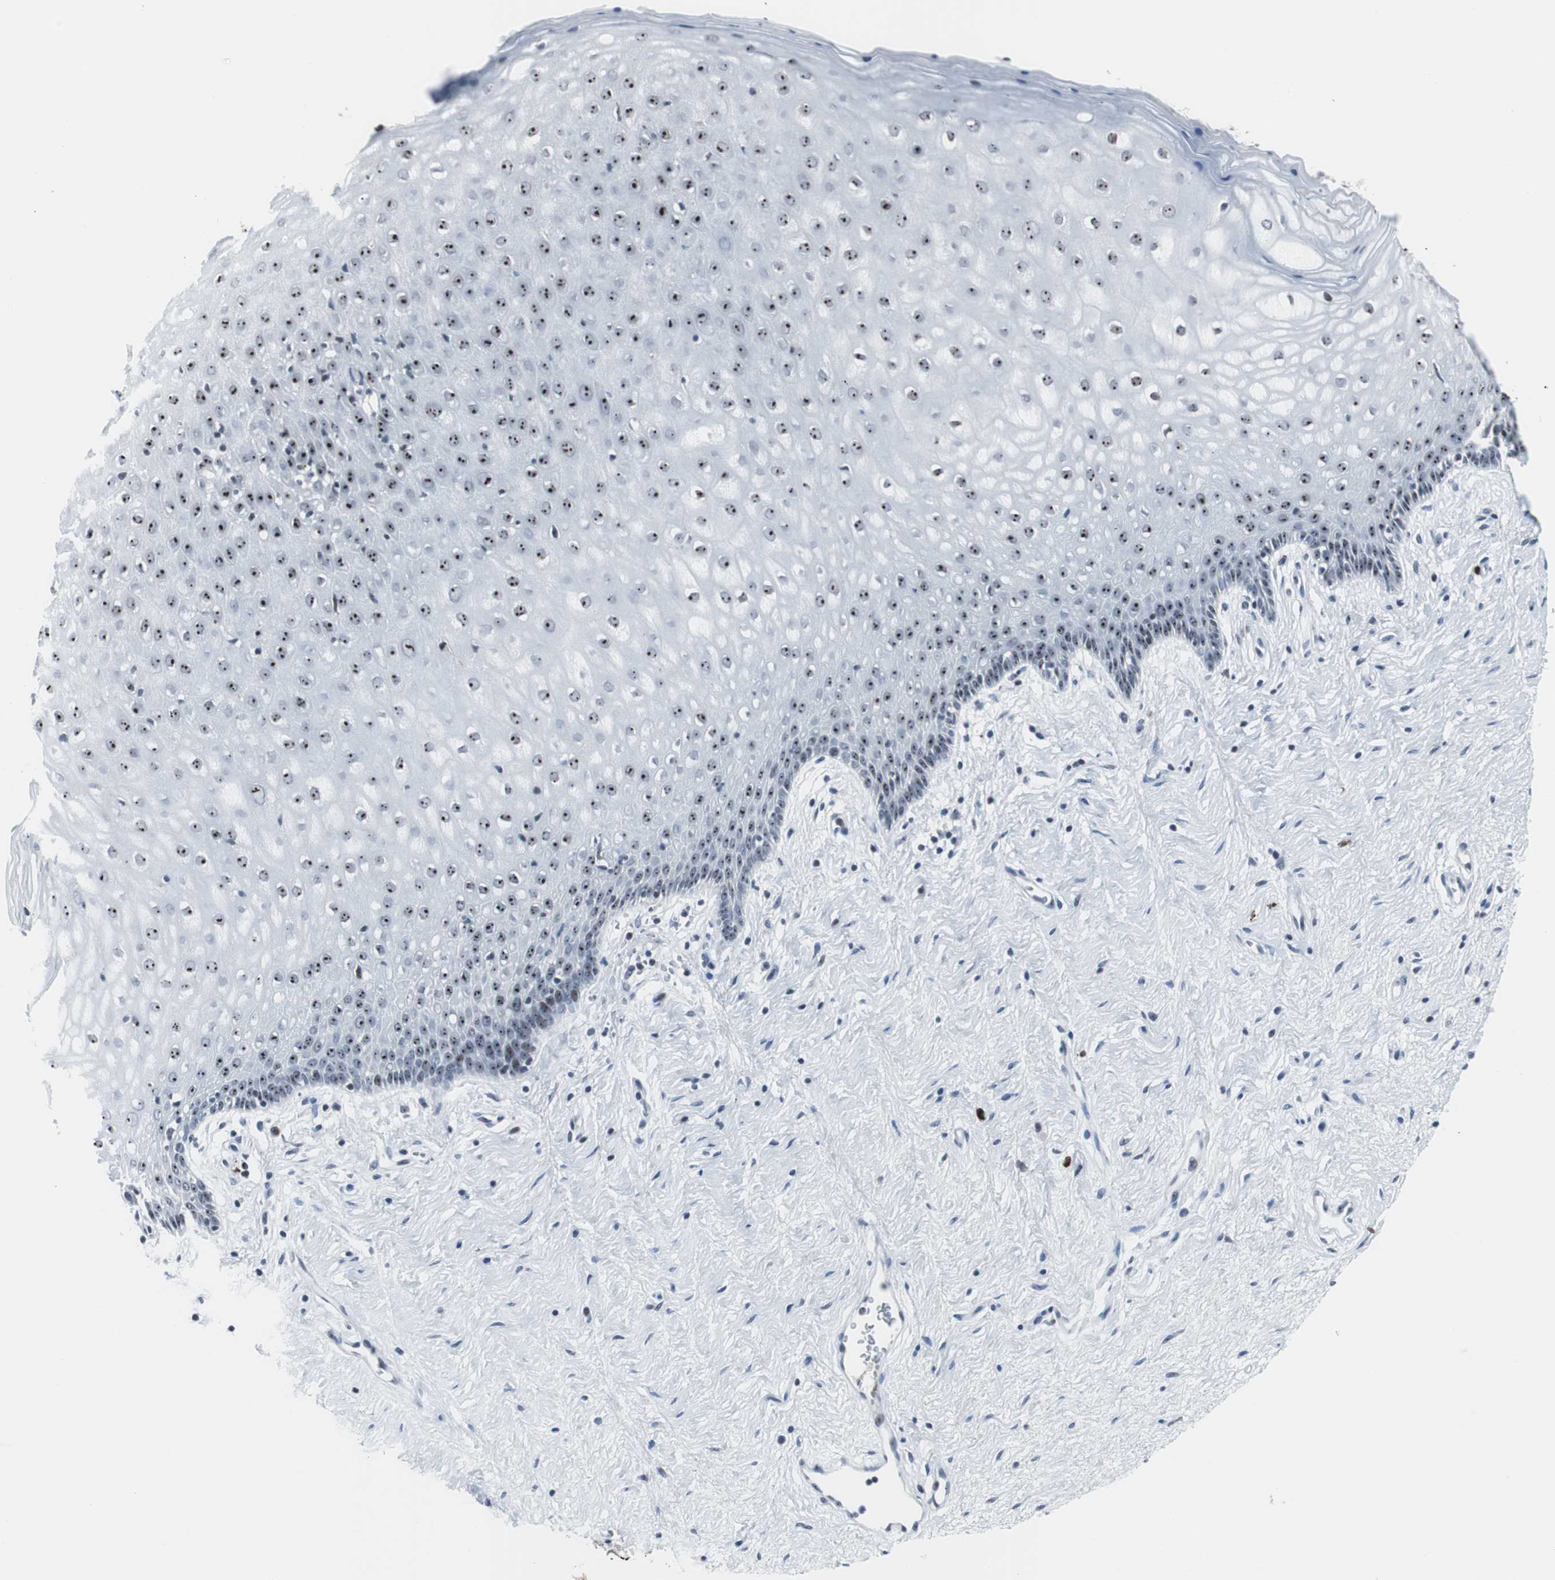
{"staining": {"intensity": "strong", "quantity": ">75%", "location": "nuclear"}, "tissue": "vagina", "cell_type": "Squamous epithelial cells", "image_type": "normal", "snomed": [{"axis": "morphology", "description": "Normal tissue, NOS"}, {"axis": "topography", "description": "Vagina"}], "caption": "Normal vagina shows strong nuclear staining in approximately >75% of squamous epithelial cells, visualized by immunohistochemistry.", "gene": "DOK1", "patient": {"sex": "female", "age": 44}}